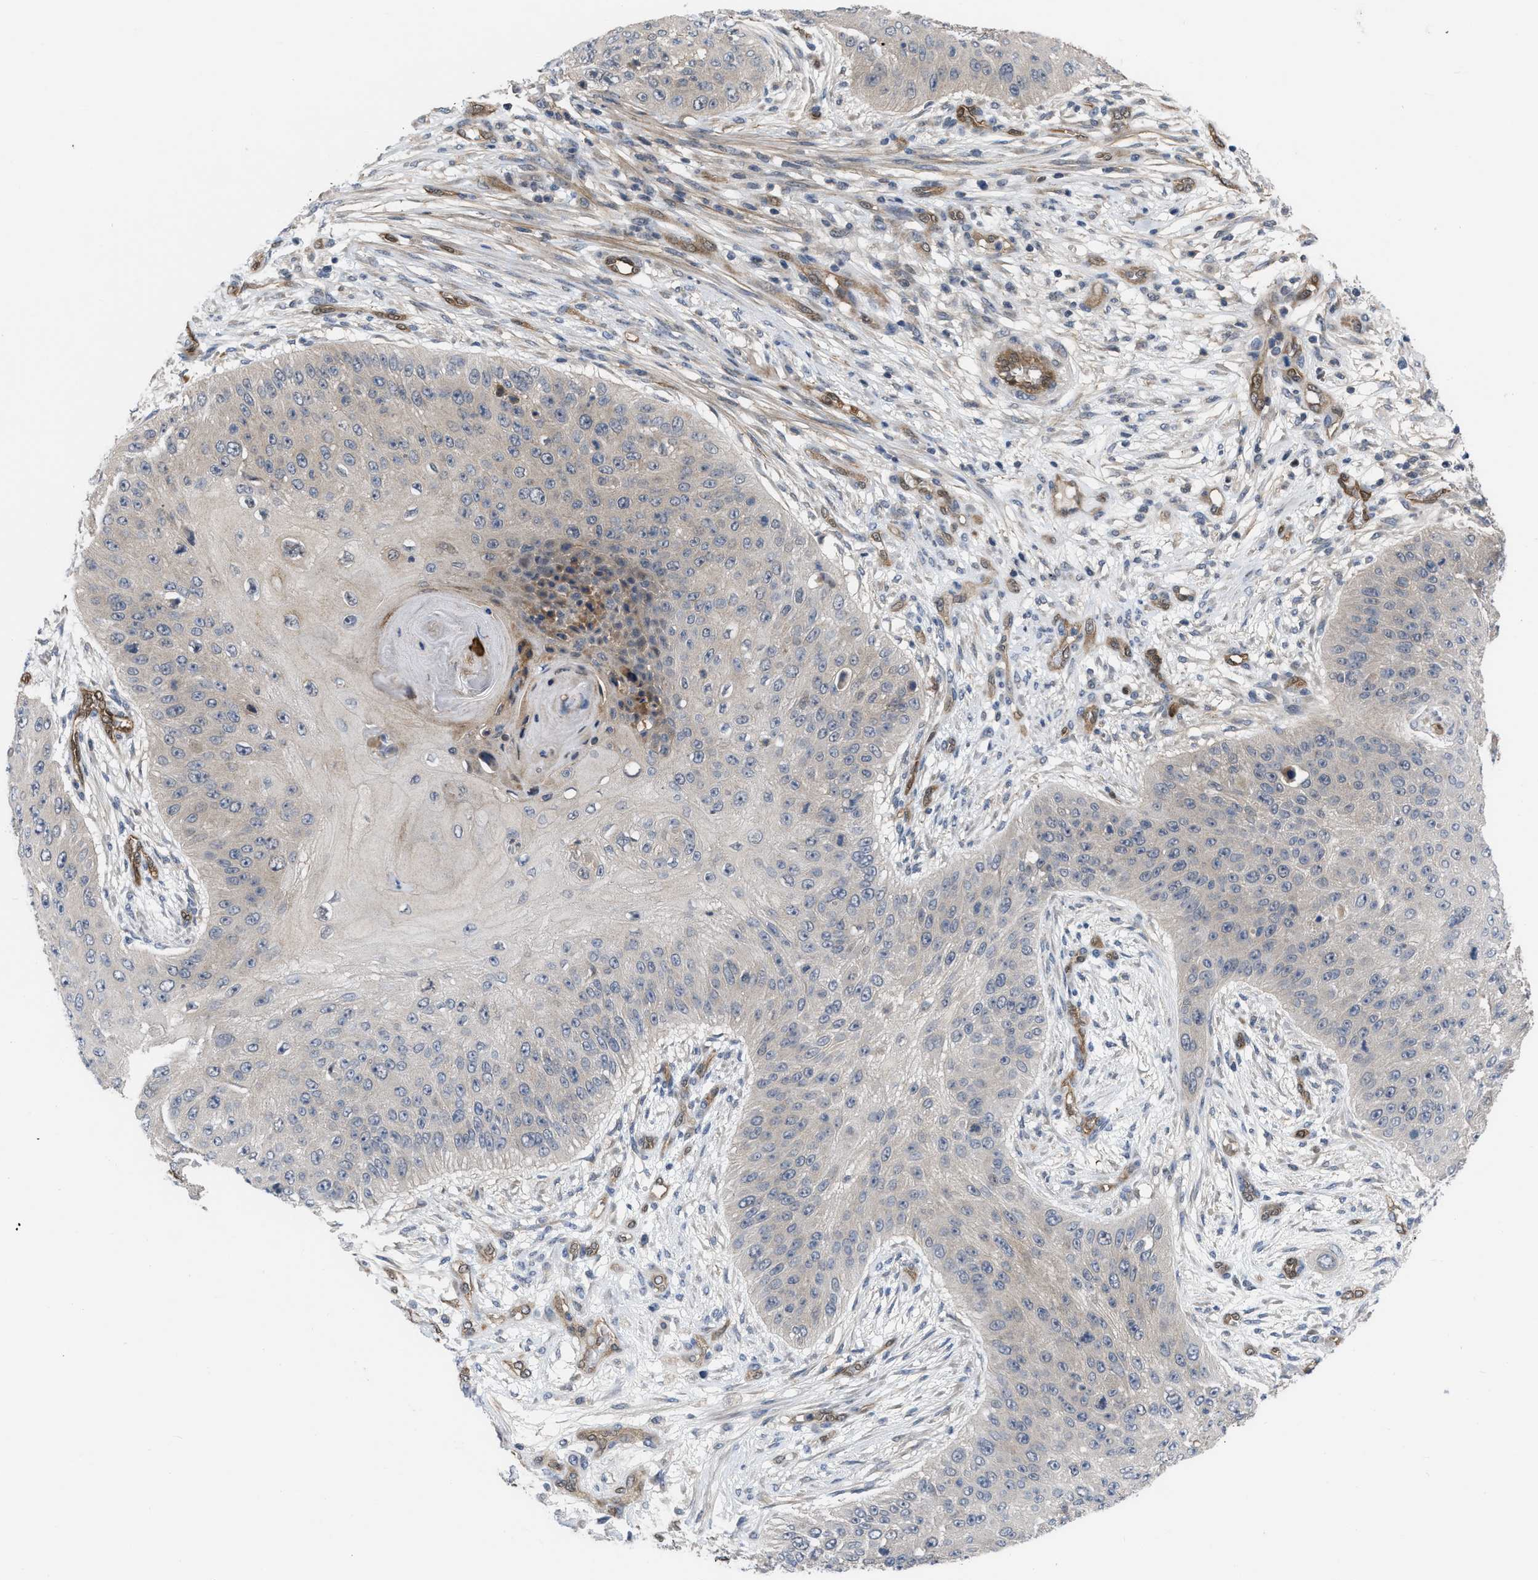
{"staining": {"intensity": "negative", "quantity": "none", "location": "none"}, "tissue": "skin cancer", "cell_type": "Tumor cells", "image_type": "cancer", "snomed": [{"axis": "morphology", "description": "Squamous cell carcinoma, NOS"}, {"axis": "topography", "description": "Skin"}], "caption": "Immunohistochemical staining of squamous cell carcinoma (skin) exhibits no significant staining in tumor cells.", "gene": "LDAF1", "patient": {"sex": "female", "age": 80}}